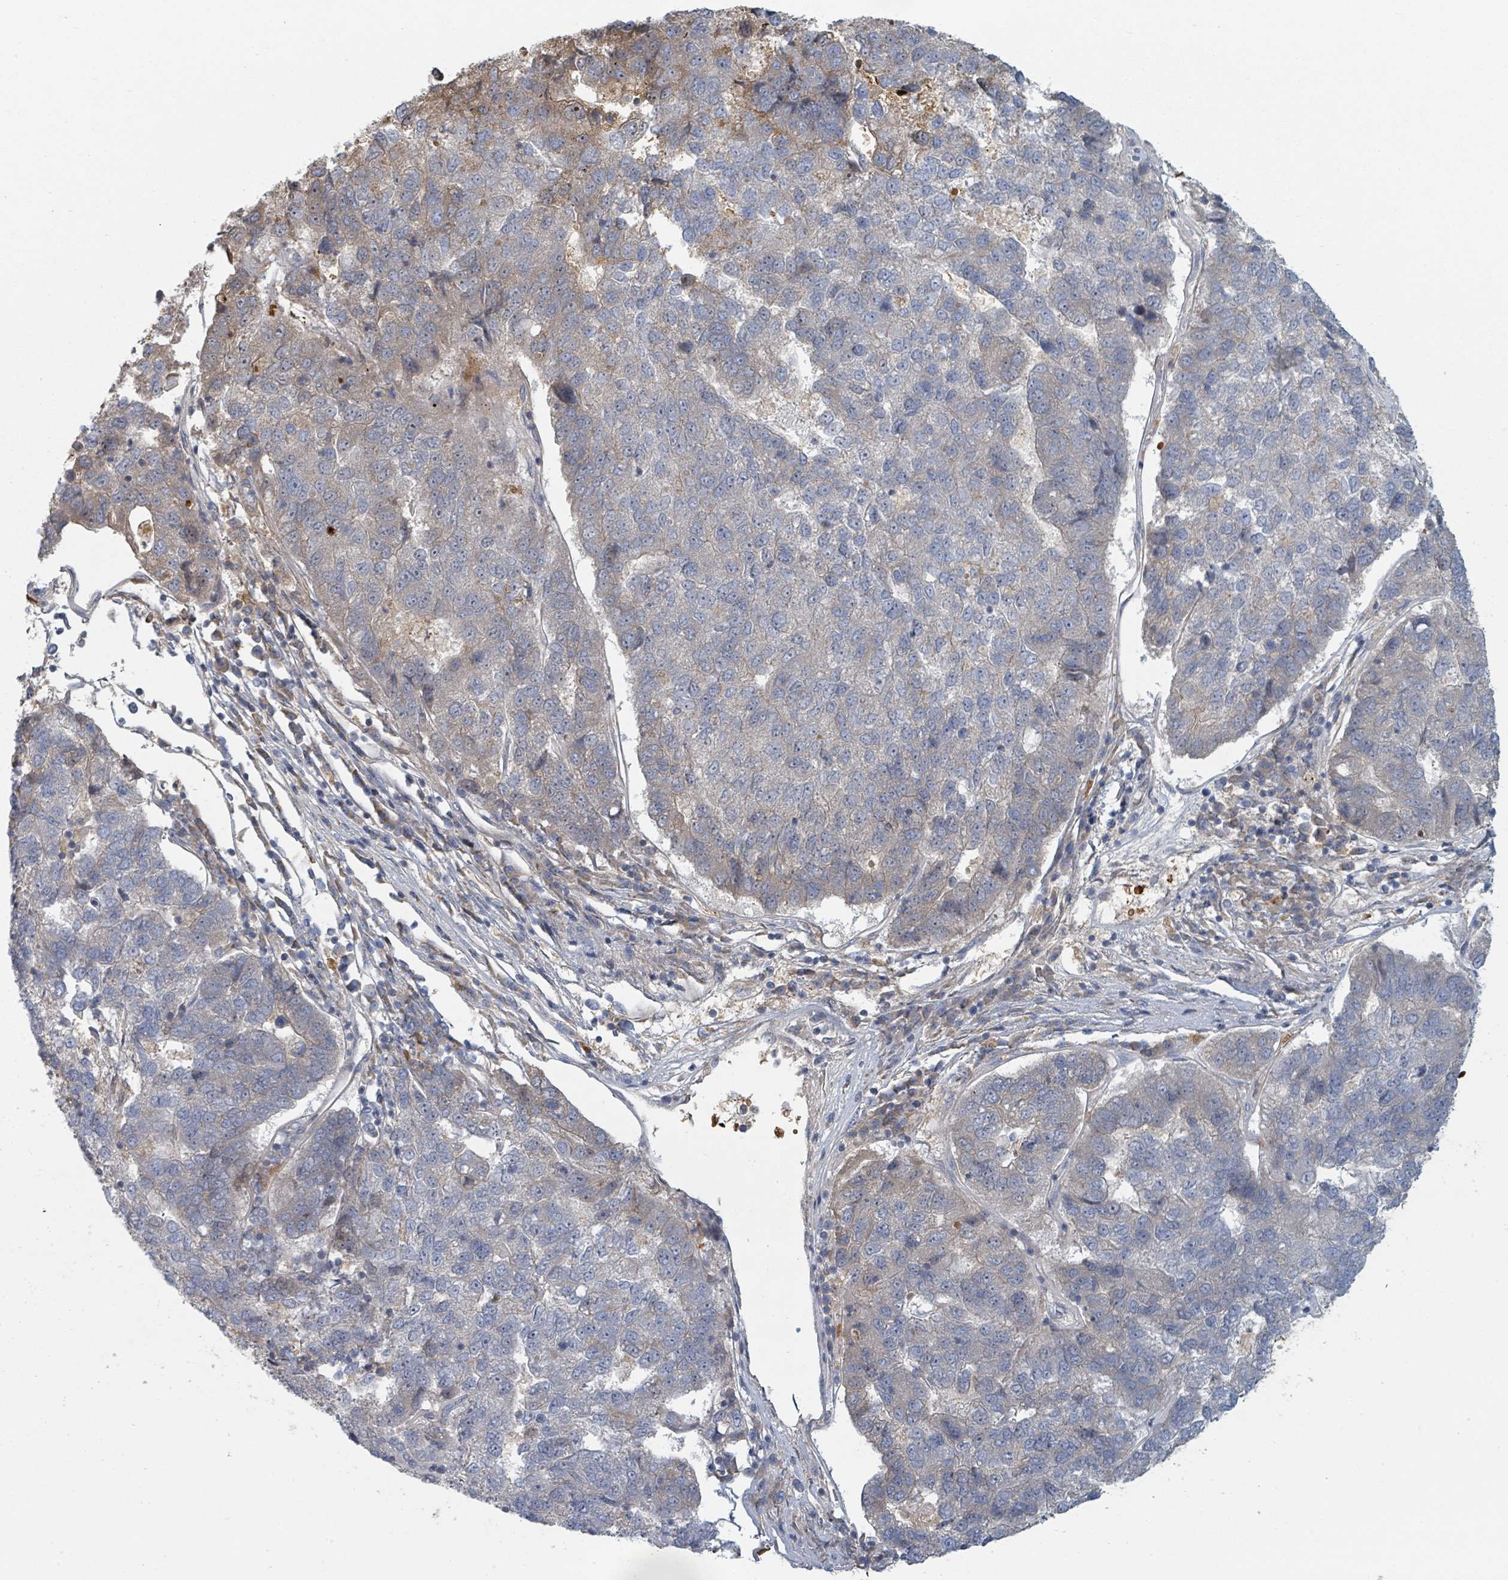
{"staining": {"intensity": "weak", "quantity": "<25%", "location": "cytoplasmic/membranous"}, "tissue": "pancreatic cancer", "cell_type": "Tumor cells", "image_type": "cancer", "snomed": [{"axis": "morphology", "description": "Adenocarcinoma, NOS"}, {"axis": "topography", "description": "Pancreas"}], "caption": "Tumor cells show no significant staining in pancreatic cancer (adenocarcinoma).", "gene": "TRPC4AP", "patient": {"sex": "female", "age": 61}}